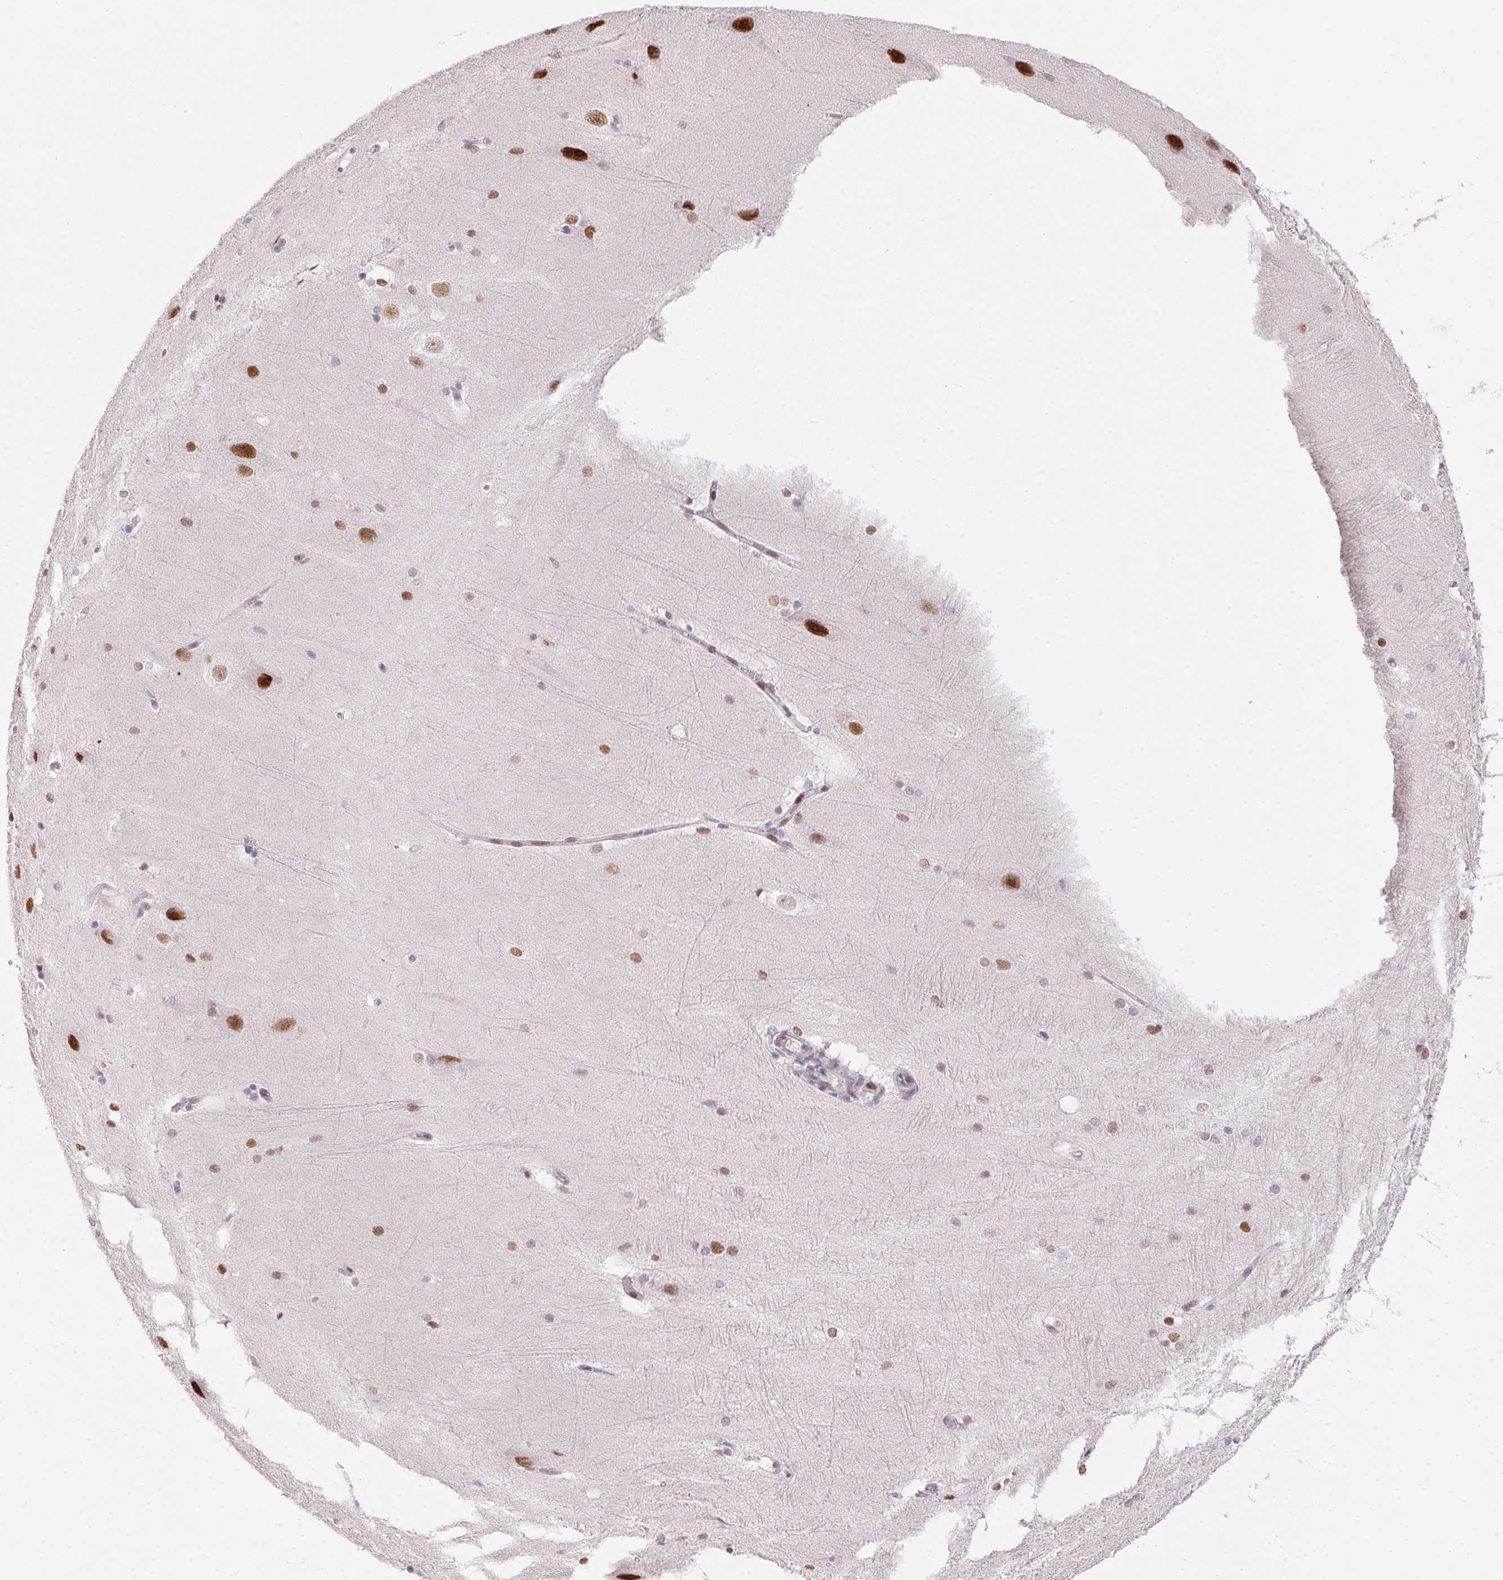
{"staining": {"intensity": "moderate", "quantity": "<25%", "location": "nuclear"}, "tissue": "hippocampus", "cell_type": "Glial cells", "image_type": "normal", "snomed": [{"axis": "morphology", "description": "Normal tissue, NOS"}, {"axis": "topography", "description": "Cerebral cortex"}, {"axis": "topography", "description": "Hippocampus"}], "caption": "Immunohistochemistry (IHC) (DAB (3,3'-diaminobenzidine)) staining of benign hippocampus reveals moderate nuclear protein expression in approximately <25% of glial cells.", "gene": "SP9", "patient": {"sex": "female", "age": 19}}